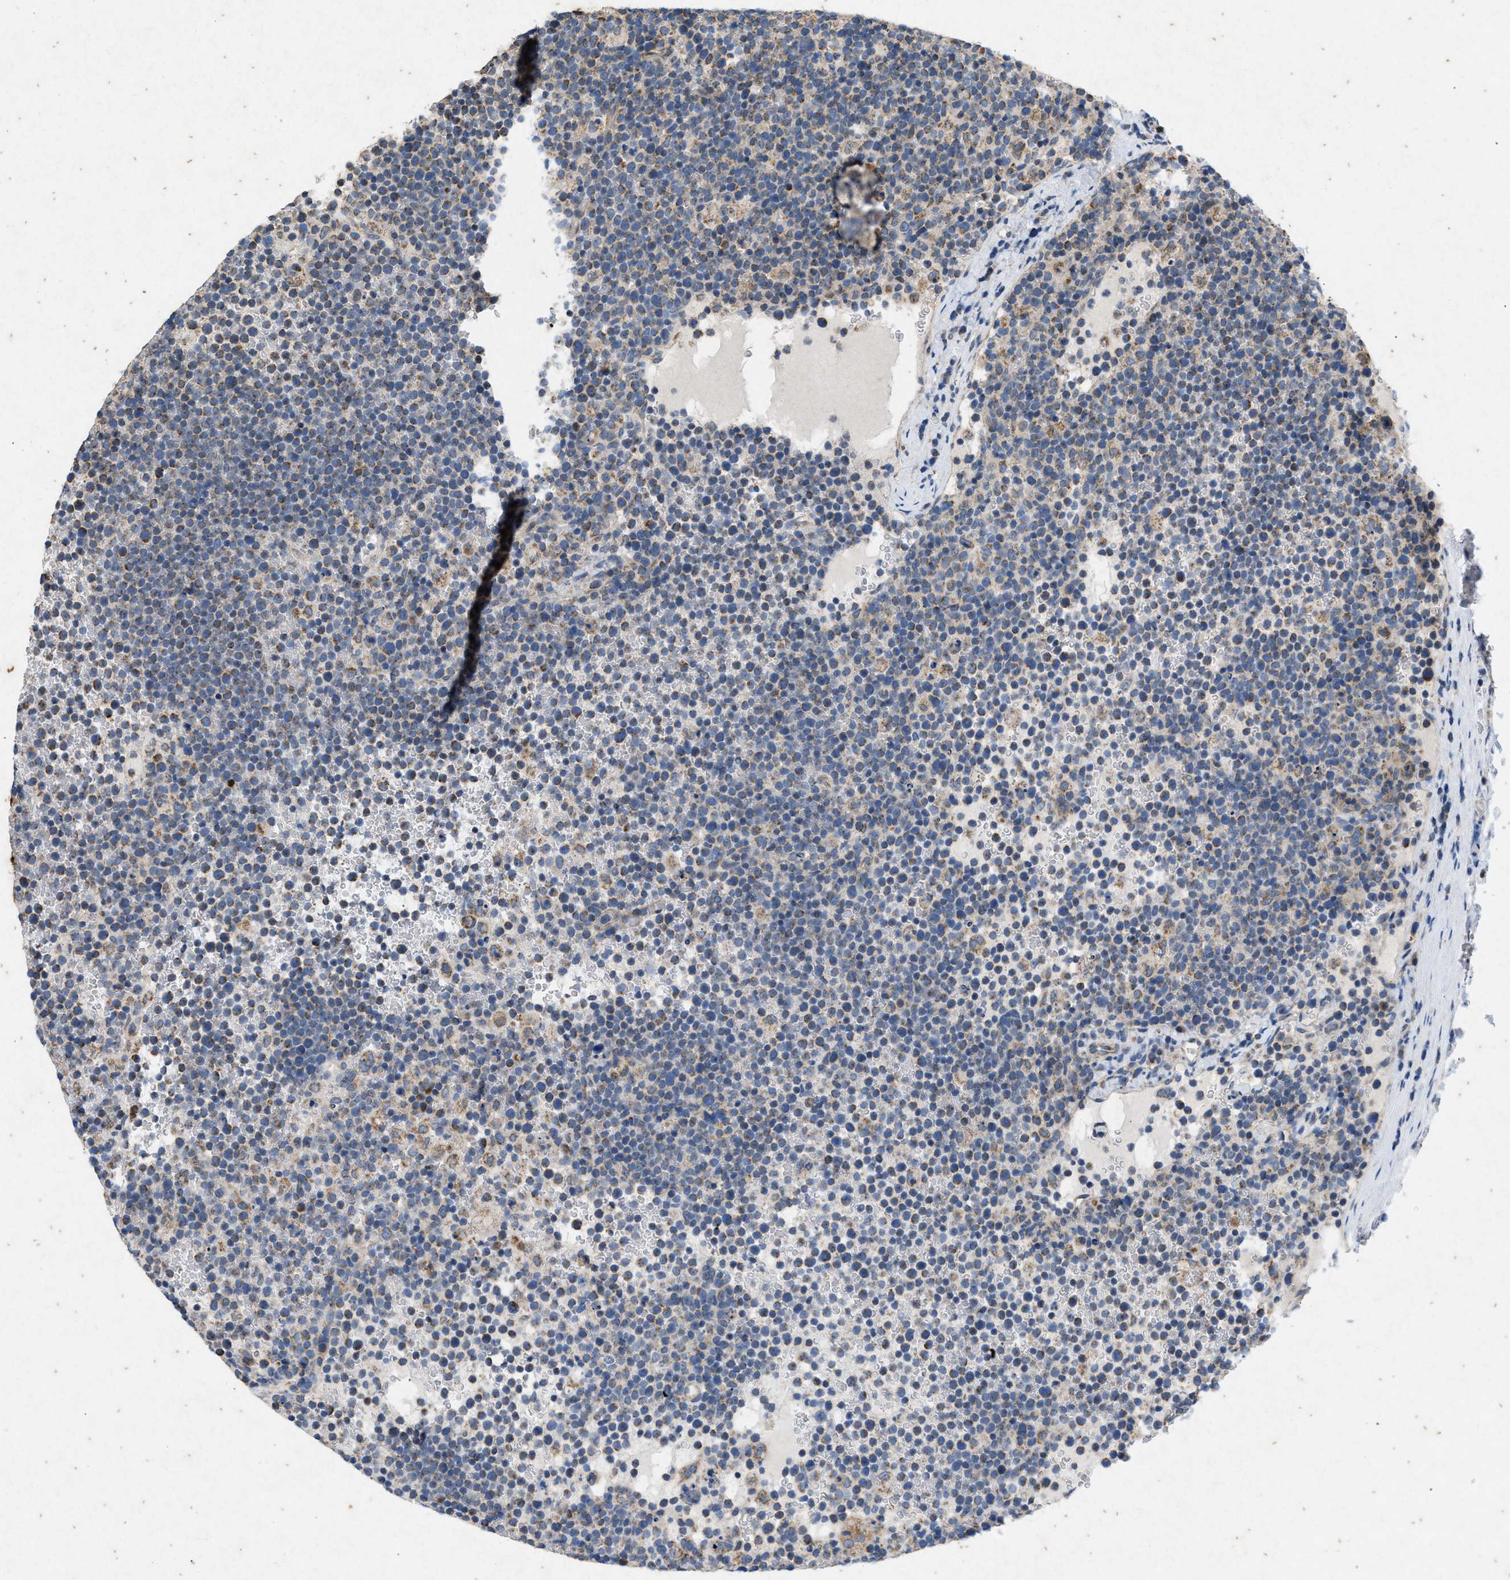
{"staining": {"intensity": "moderate", "quantity": ">75%", "location": "cytoplasmic/membranous"}, "tissue": "lymphoma", "cell_type": "Tumor cells", "image_type": "cancer", "snomed": [{"axis": "morphology", "description": "Malignant lymphoma, non-Hodgkin's type, High grade"}, {"axis": "topography", "description": "Lymph node"}], "caption": "Immunohistochemical staining of lymphoma displays medium levels of moderate cytoplasmic/membranous expression in about >75% of tumor cells.", "gene": "PRKG2", "patient": {"sex": "male", "age": 61}}